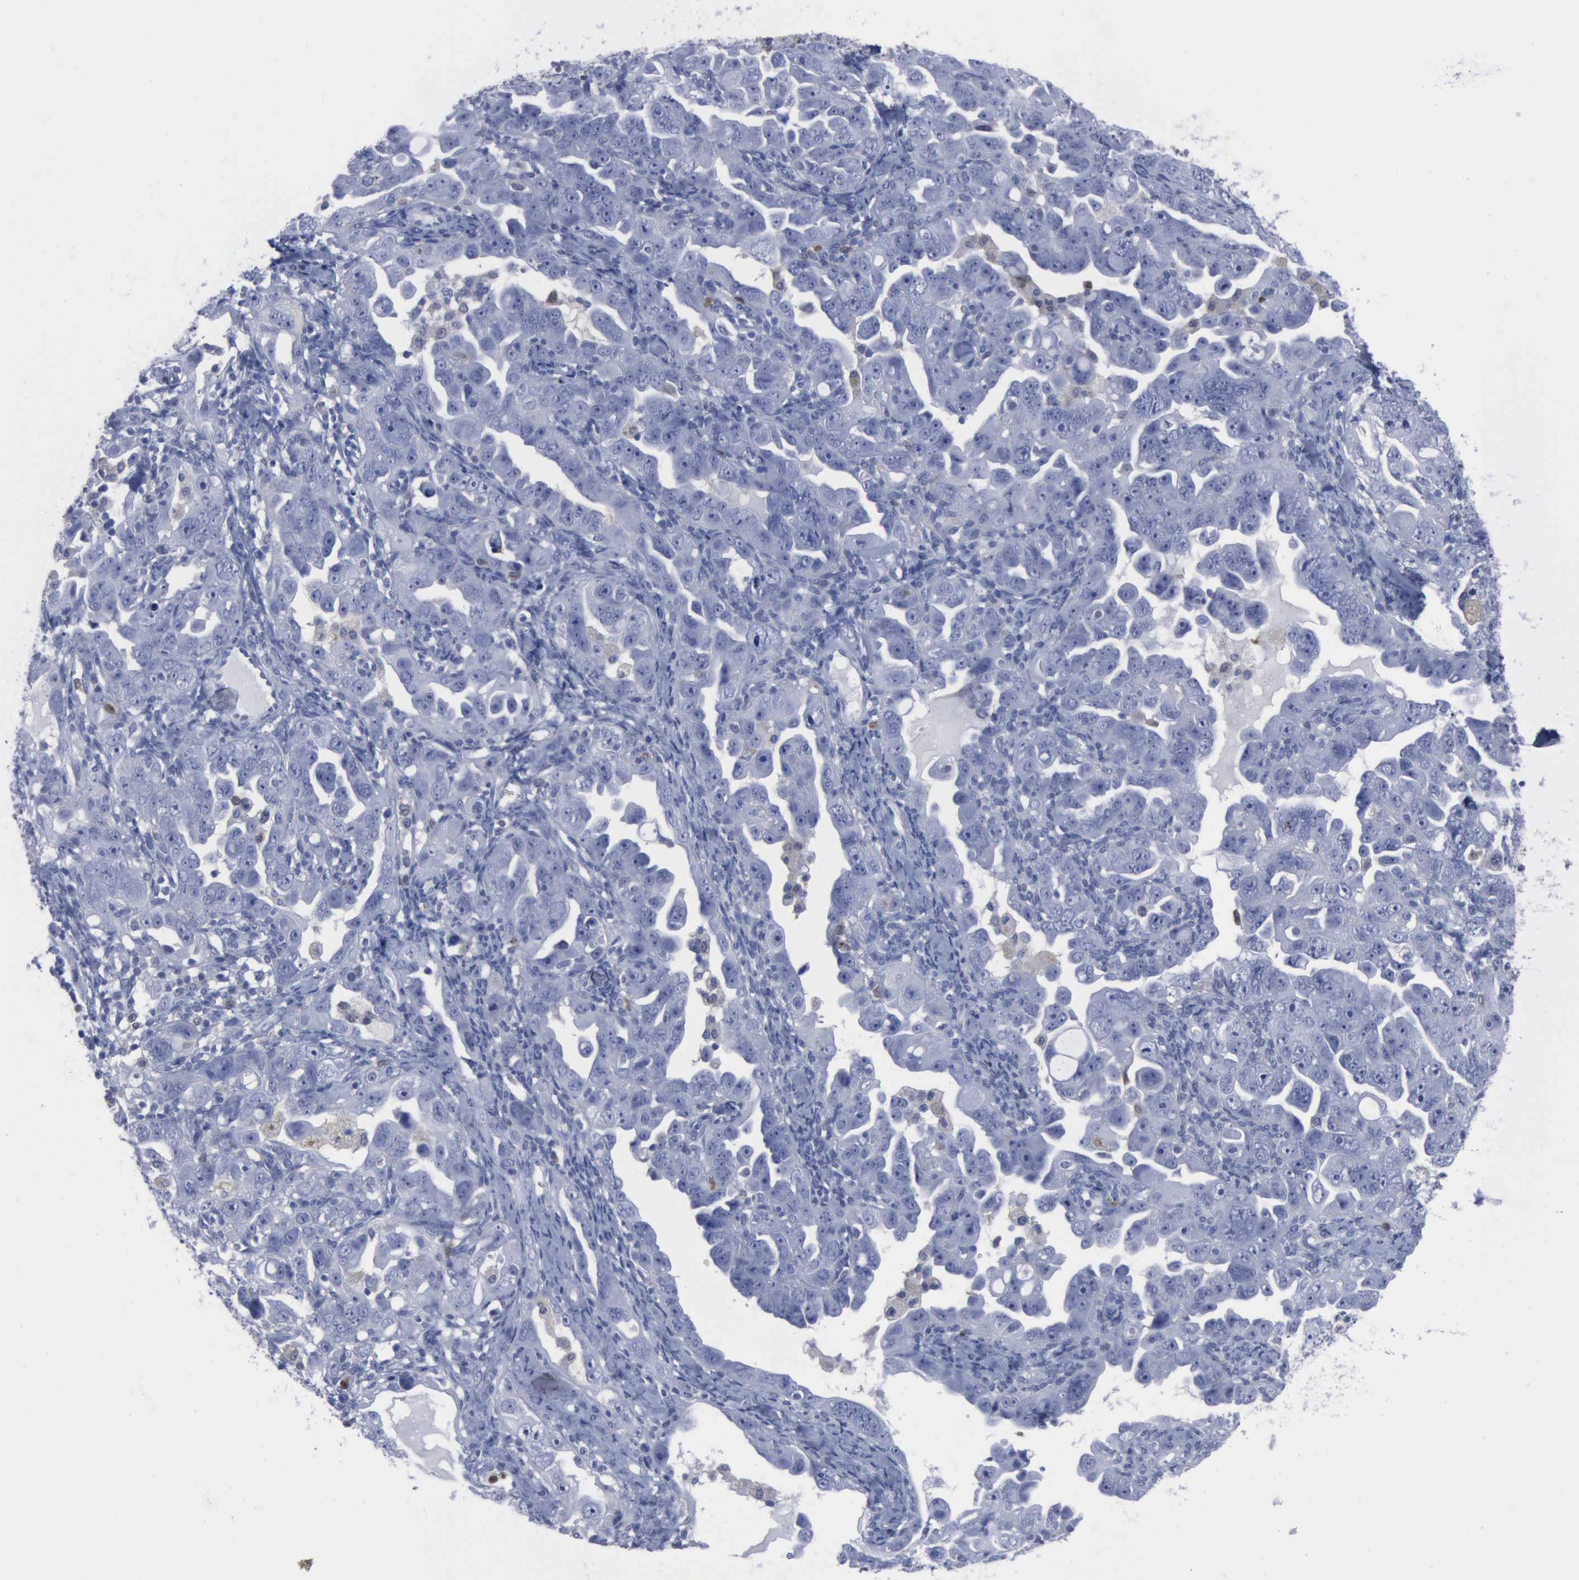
{"staining": {"intensity": "negative", "quantity": "none", "location": "none"}, "tissue": "ovarian cancer", "cell_type": "Tumor cells", "image_type": "cancer", "snomed": [{"axis": "morphology", "description": "Cystadenocarcinoma, serous, NOS"}, {"axis": "topography", "description": "Ovary"}], "caption": "The image displays no significant expression in tumor cells of ovarian cancer.", "gene": "CSTA", "patient": {"sex": "female", "age": 66}}